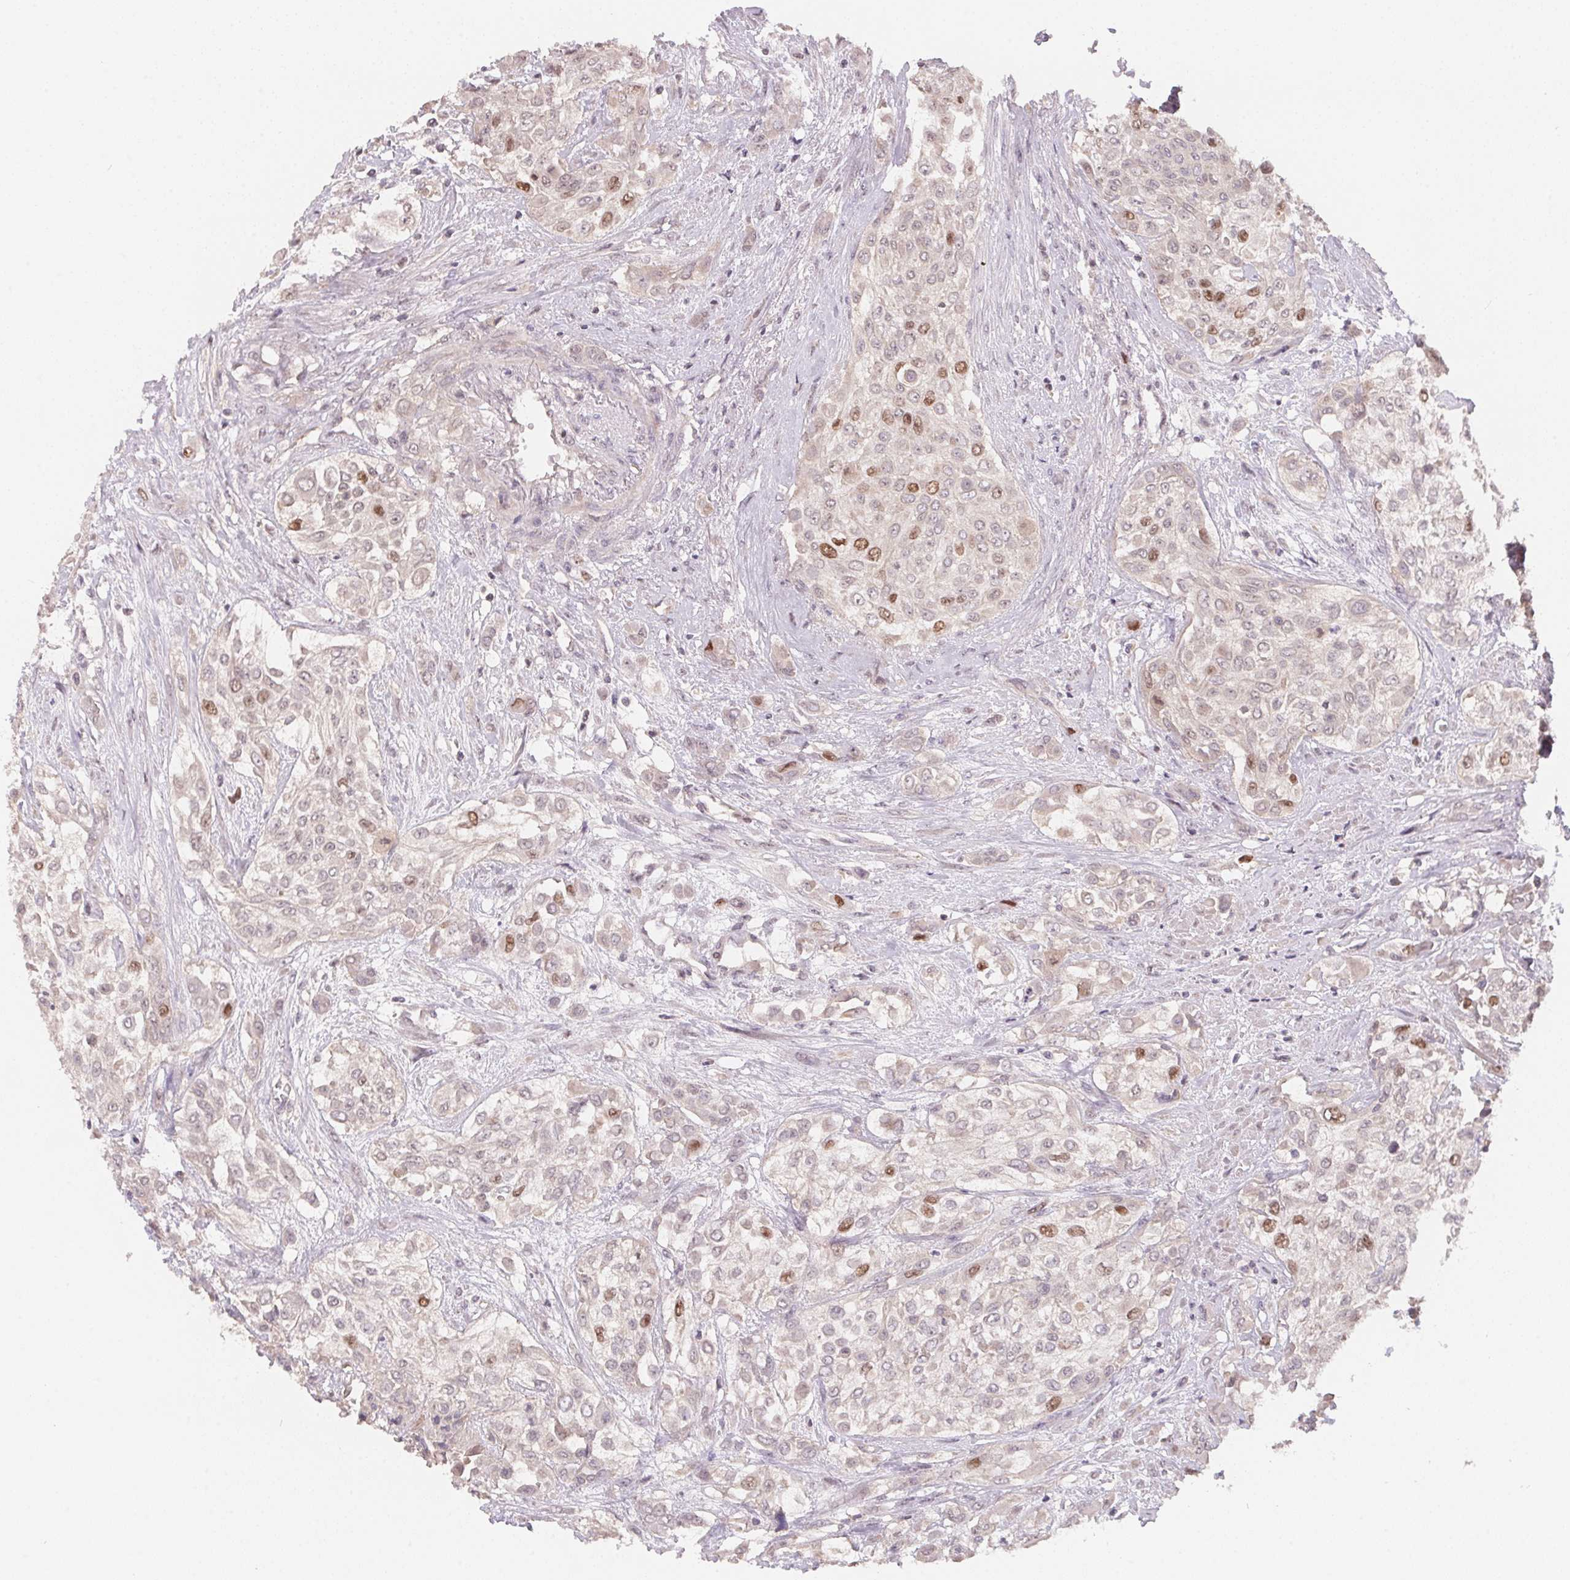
{"staining": {"intensity": "moderate", "quantity": "<25%", "location": "nuclear"}, "tissue": "urothelial cancer", "cell_type": "Tumor cells", "image_type": "cancer", "snomed": [{"axis": "morphology", "description": "Urothelial carcinoma, High grade"}, {"axis": "topography", "description": "Urinary bladder"}], "caption": "Urothelial cancer stained for a protein (brown) shows moderate nuclear positive staining in about <25% of tumor cells.", "gene": "KIFC1", "patient": {"sex": "male", "age": 57}}